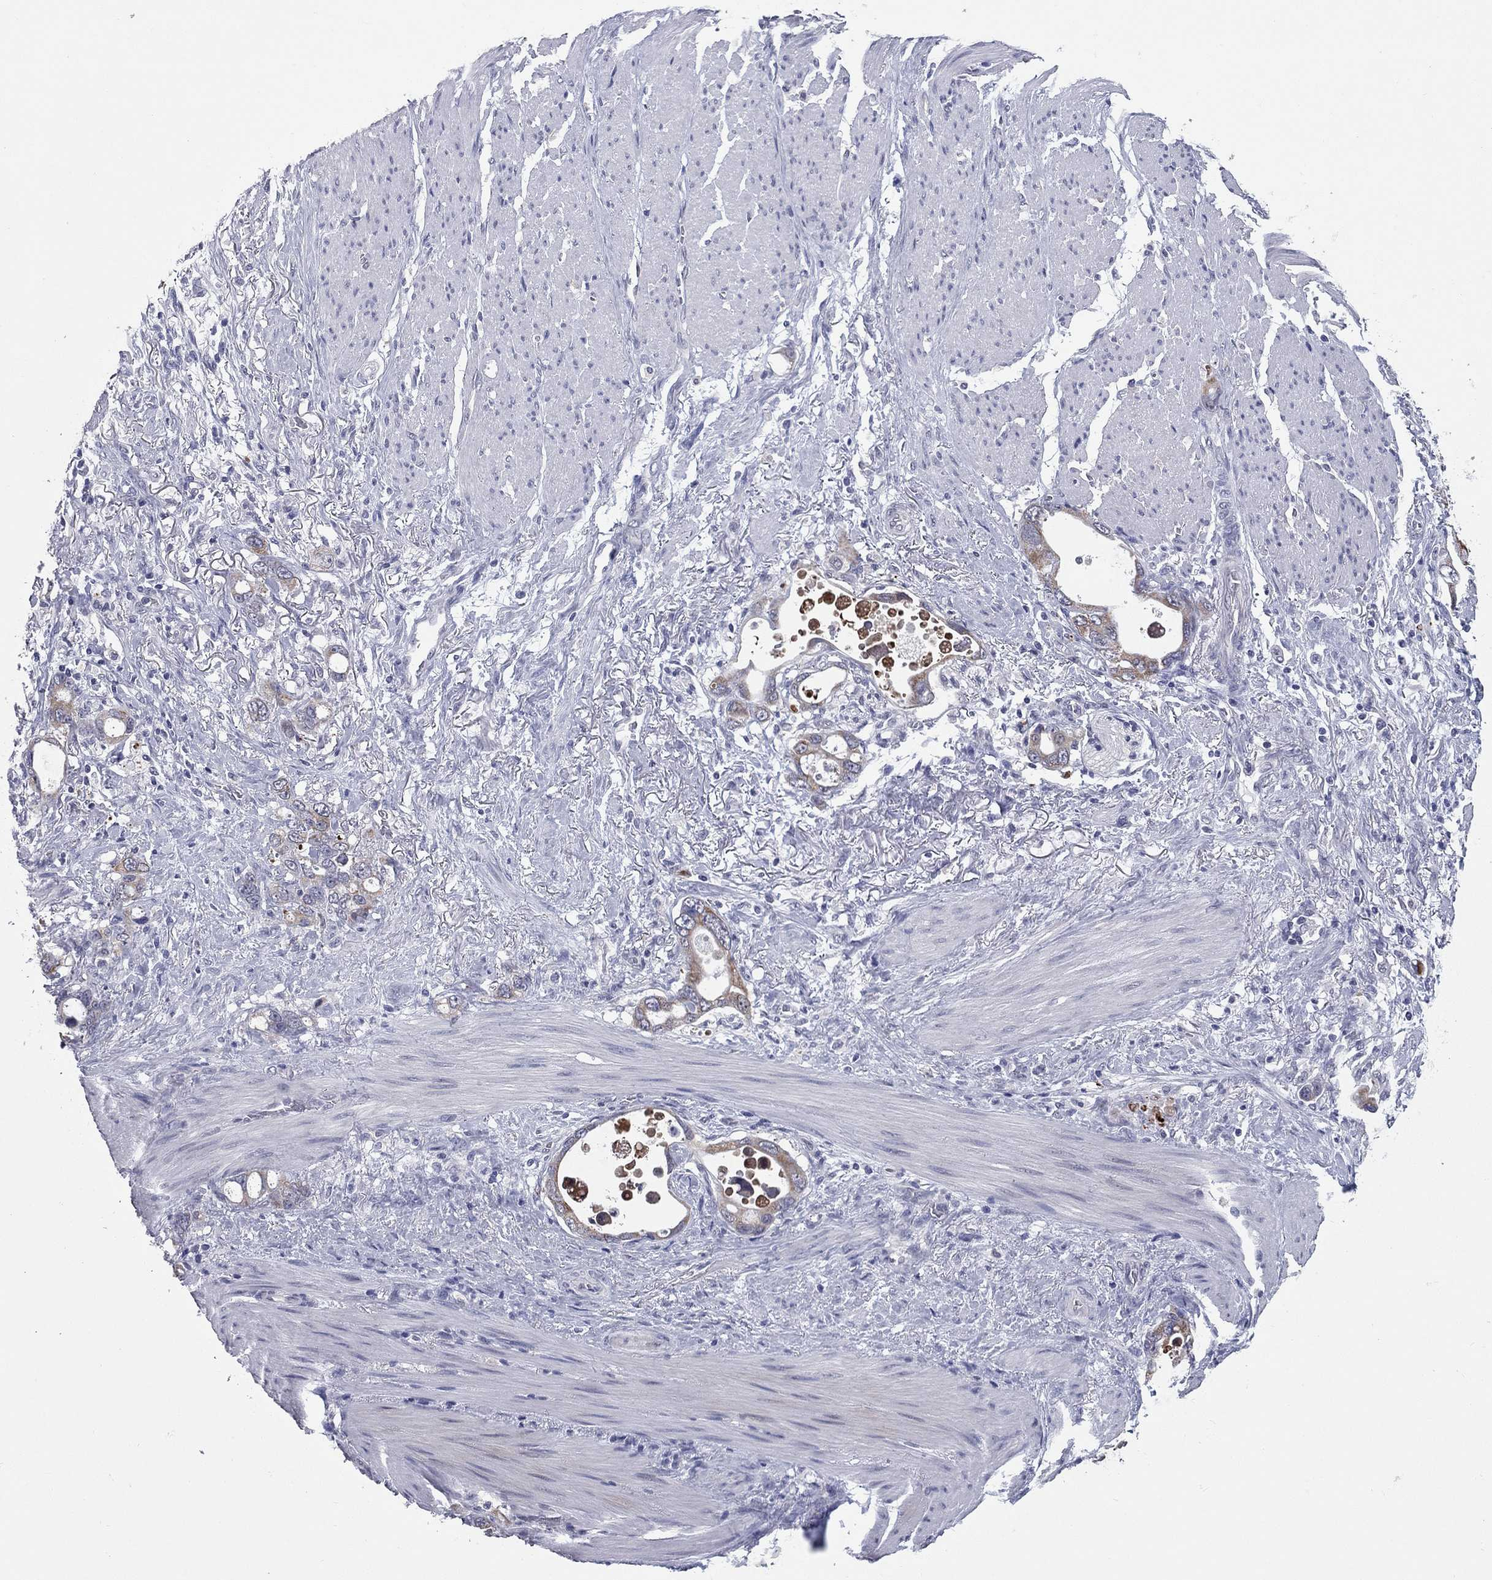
{"staining": {"intensity": "strong", "quantity": ">75%", "location": "cytoplasmic/membranous"}, "tissue": "stomach cancer", "cell_type": "Tumor cells", "image_type": "cancer", "snomed": [{"axis": "morphology", "description": "Adenocarcinoma, NOS"}, {"axis": "topography", "description": "Stomach, upper"}], "caption": "Immunohistochemistry photomicrograph of human stomach cancer stained for a protein (brown), which exhibits high levels of strong cytoplasmic/membranous expression in about >75% of tumor cells.", "gene": "SHOC2", "patient": {"sex": "male", "age": 74}}